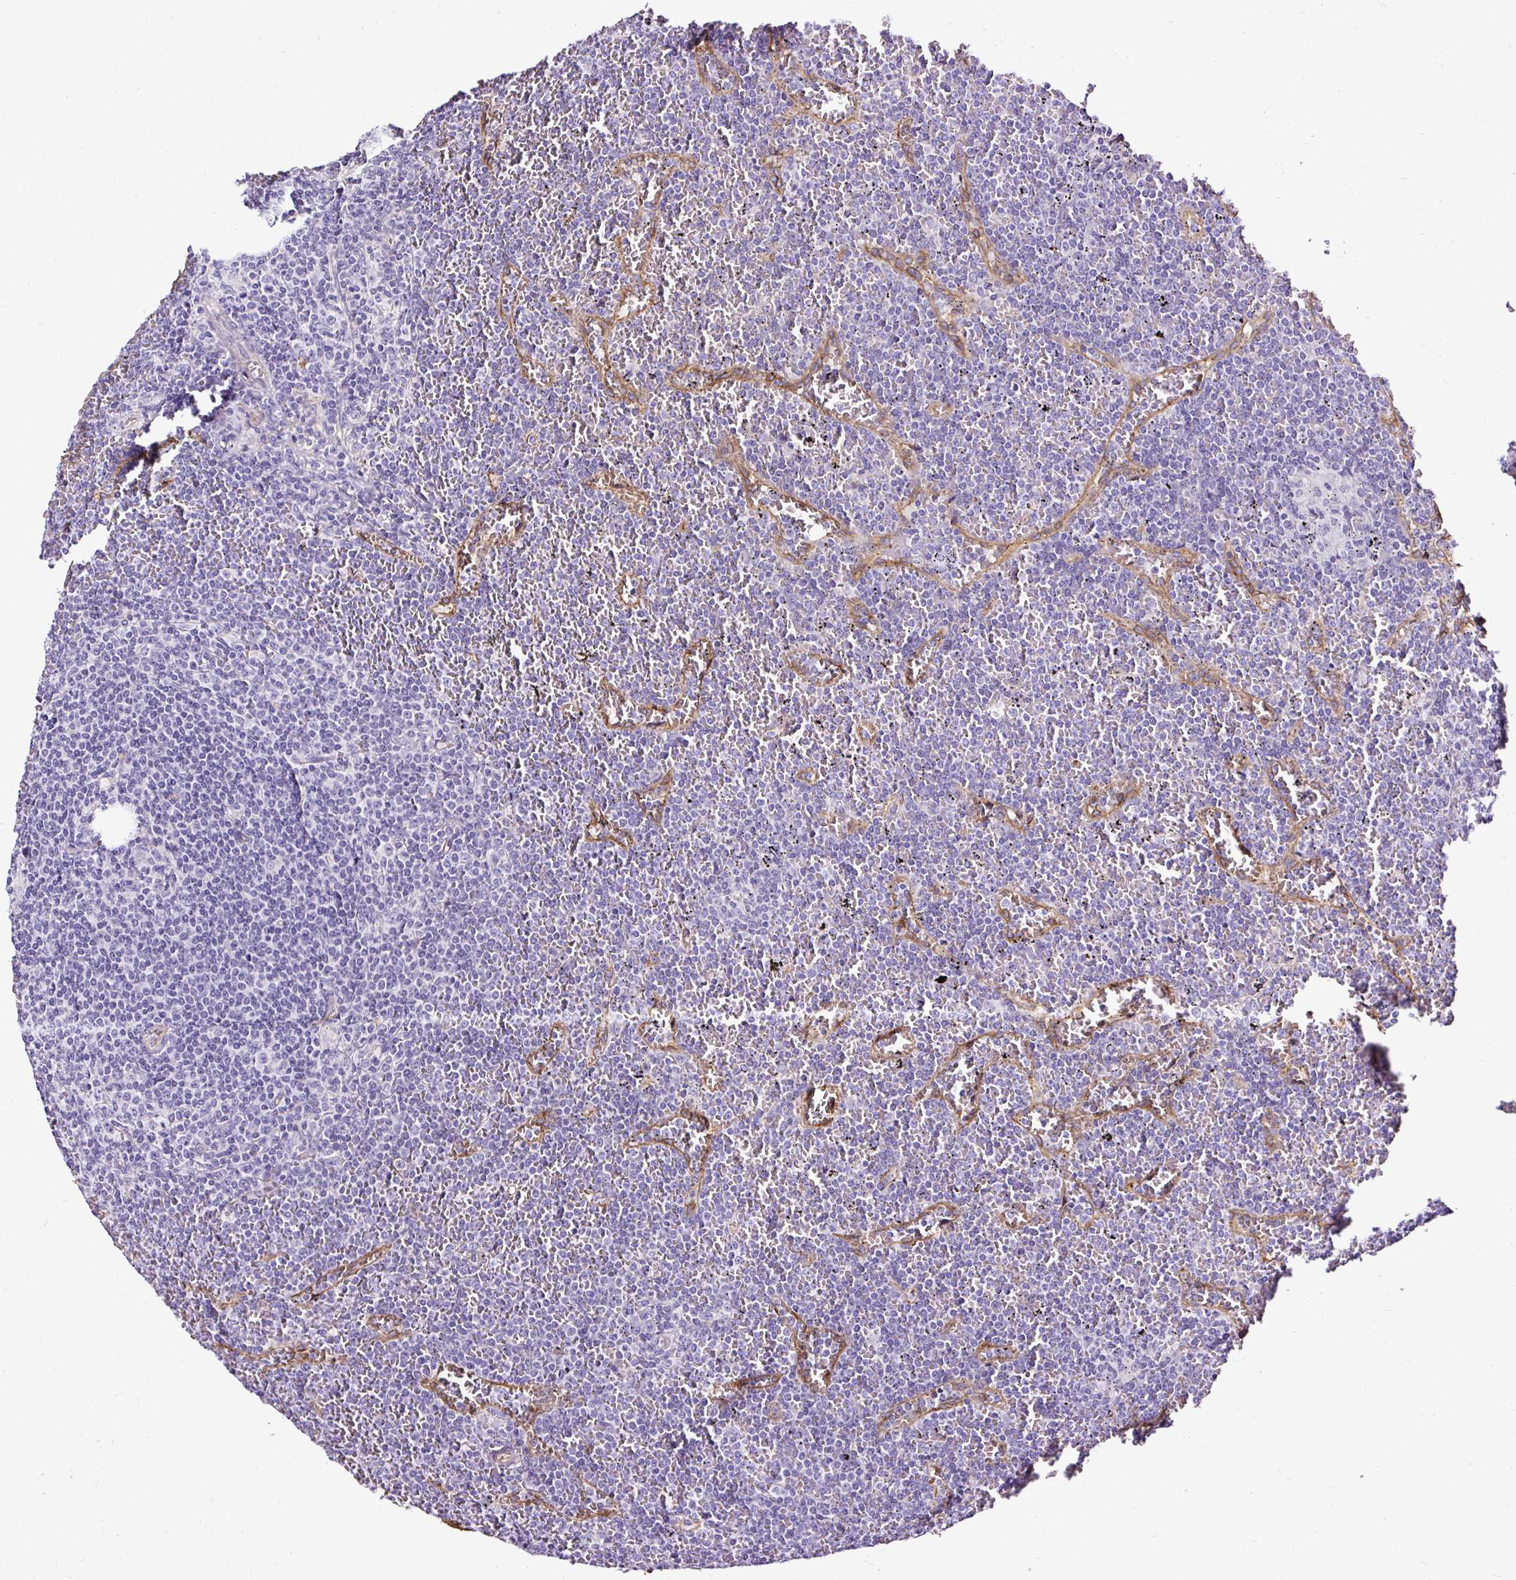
{"staining": {"intensity": "negative", "quantity": "none", "location": "none"}, "tissue": "lymphoma", "cell_type": "Tumor cells", "image_type": "cancer", "snomed": [{"axis": "morphology", "description": "Malignant lymphoma, non-Hodgkin's type, Low grade"}, {"axis": "topography", "description": "Spleen"}], "caption": "Micrograph shows no significant protein expression in tumor cells of low-grade malignant lymphoma, non-Hodgkin's type.", "gene": "SLC7A8", "patient": {"sex": "female", "age": 19}}